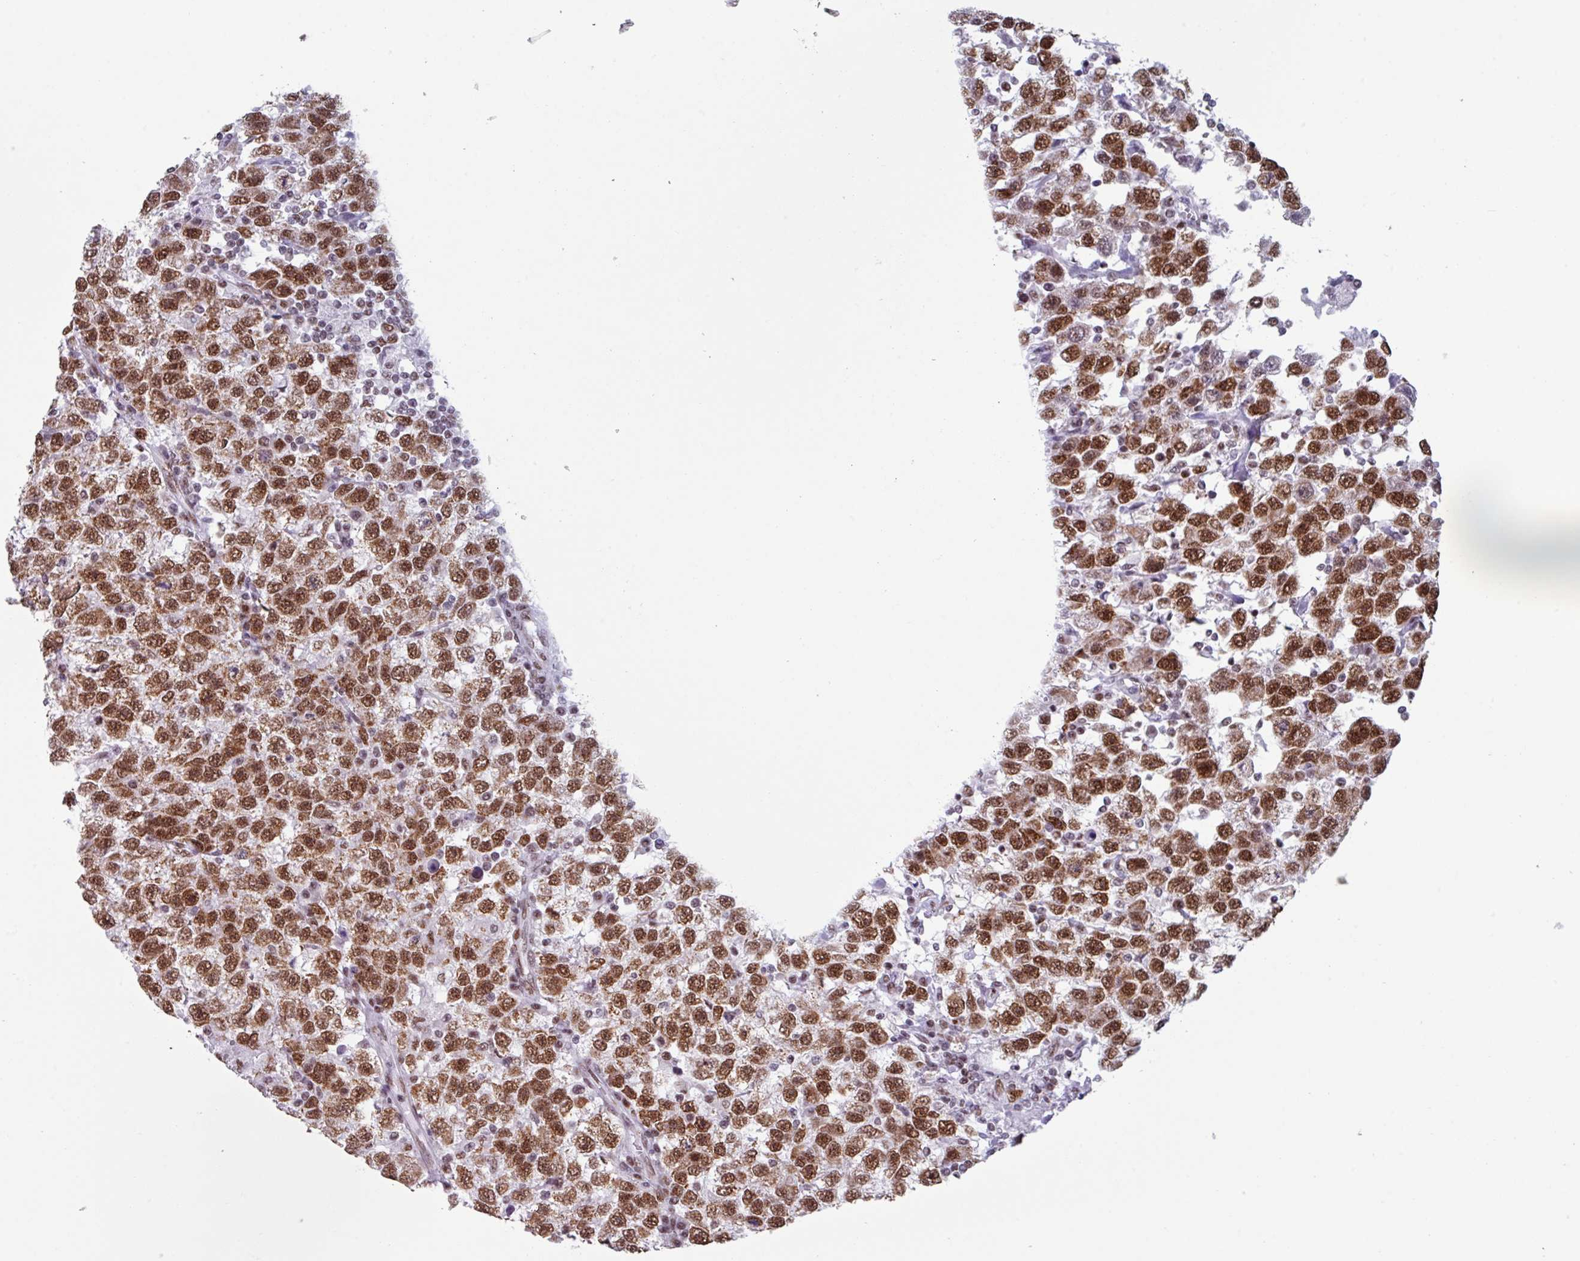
{"staining": {"intensity": "strong", "quantity": ">75%", "location": "nuclear"}, "tissue": "testis cancer", "cell_type": "Tumor cells", "image_type": "cancer", "snomed": [{"axis": "morphology", "description": "Seminoma, NOS"}, {"axis": "topography", "description": "Testis"}], "caption": "Immunohistochemical staining of testis cancer (seminoma) demonstrates high levels of strong nuclear positivity in approximately >75% of tumor cells.", "gene": "PUF60", "patient": {"sex": "male", "age": 41}}